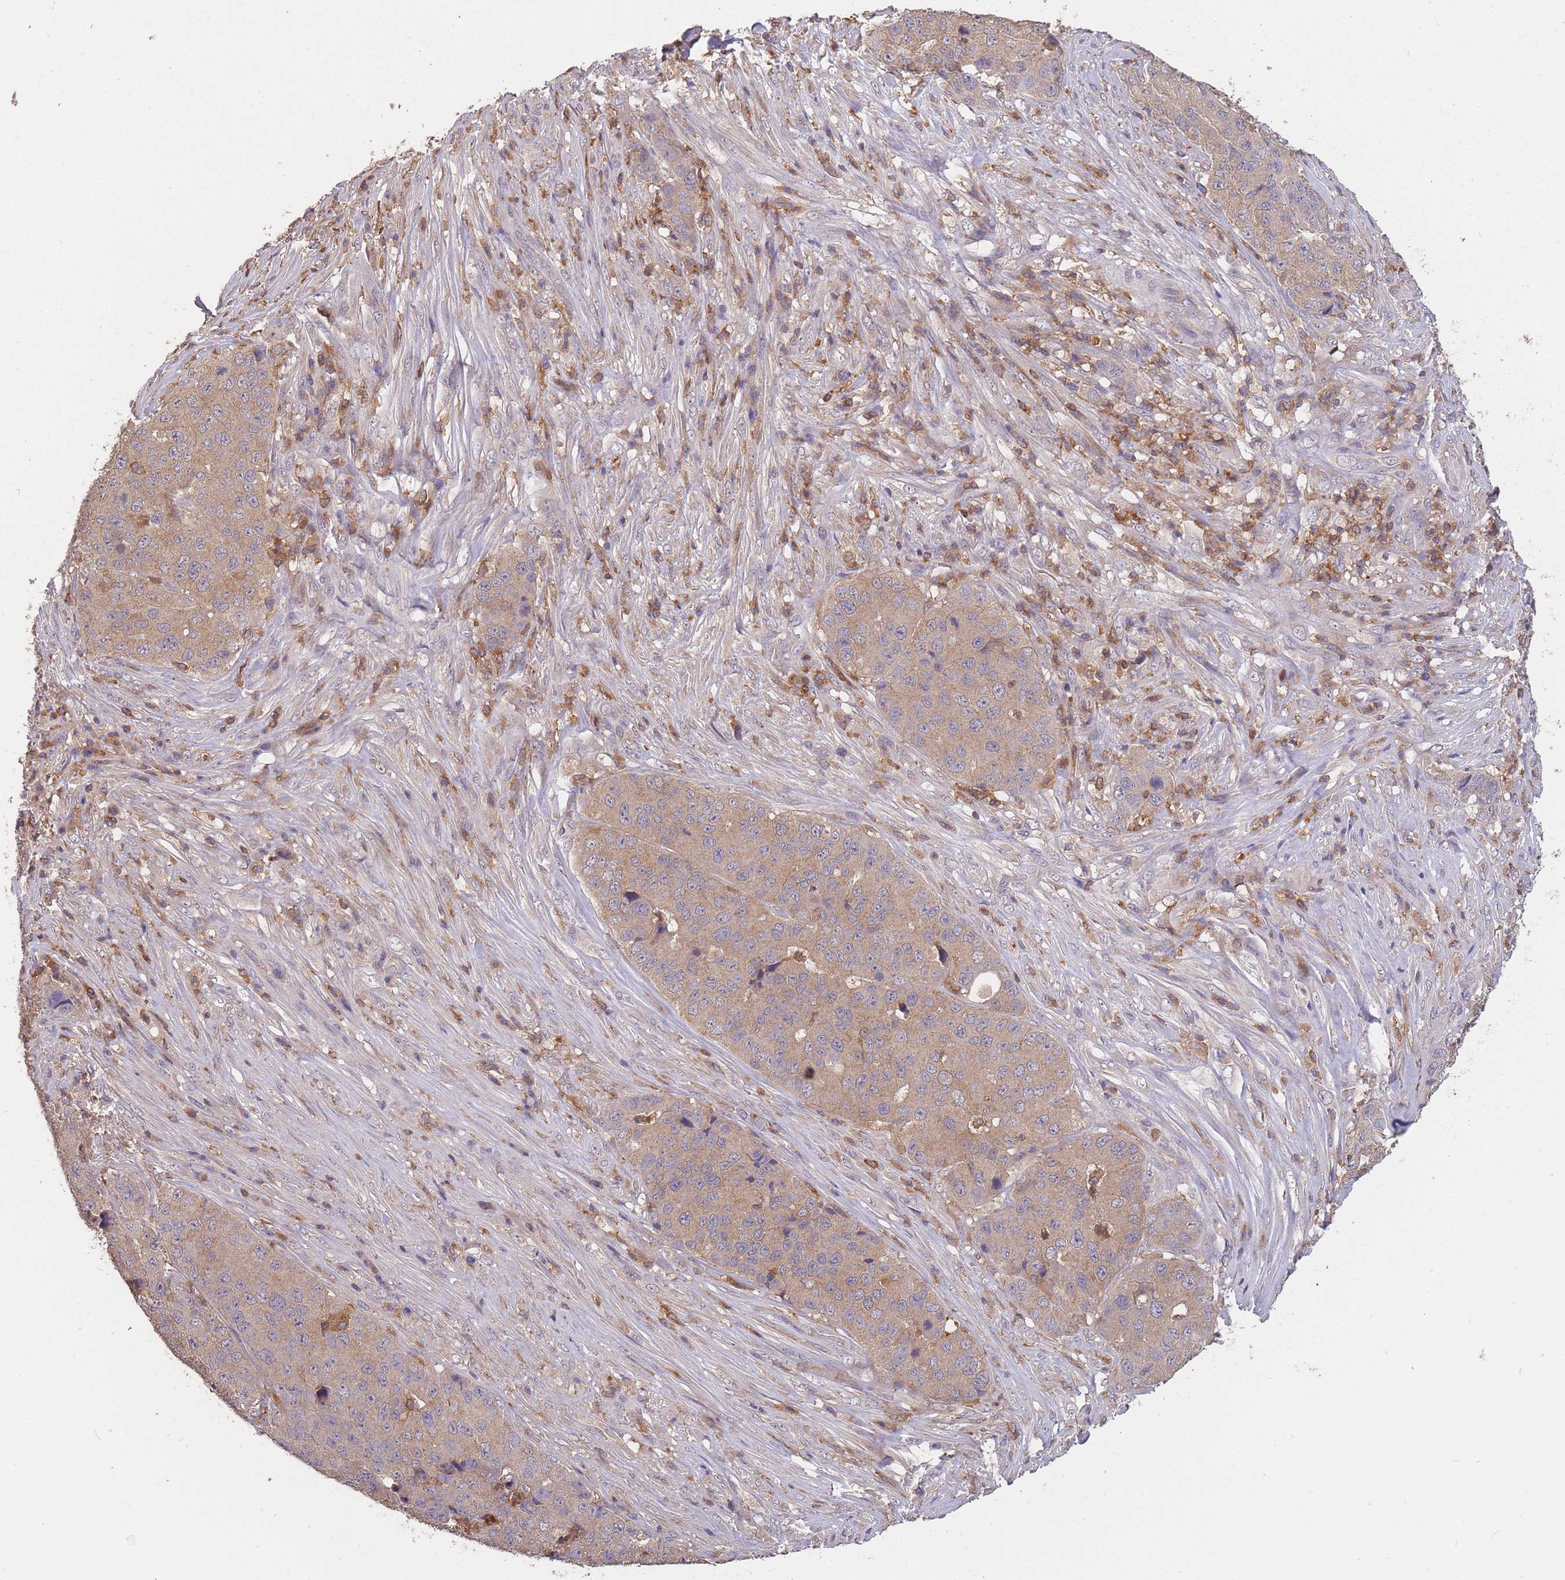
{"staining": {"intensity": "moderate", "quantity": ">75%", "location": "cytoplasmic/membranous"}, "tissue": "stomach cancer", "cell_type": "Tumor cells", "image_type": "cancer", "snomed": [{"axis": "morphology", "description": "Adenocarcinoma, NOS"}, {"axis": "topography", "description": "Stomach"}], "caption": "Immunohistochemistry staining of stomach cancer, which displays medium levels of moderate cytoplasmic/membranous staining in about >75% of tumor cells indicating moderate cytoplasmic/membranous protein staining. The staining was performed using DAB (3,3'-diaminobenzidine) (brown) for protein detection and nuclei were counterstained in hematoxylin (blue).", "gene": "GMIP", "patient": {"sex": "male", "age": 71}}